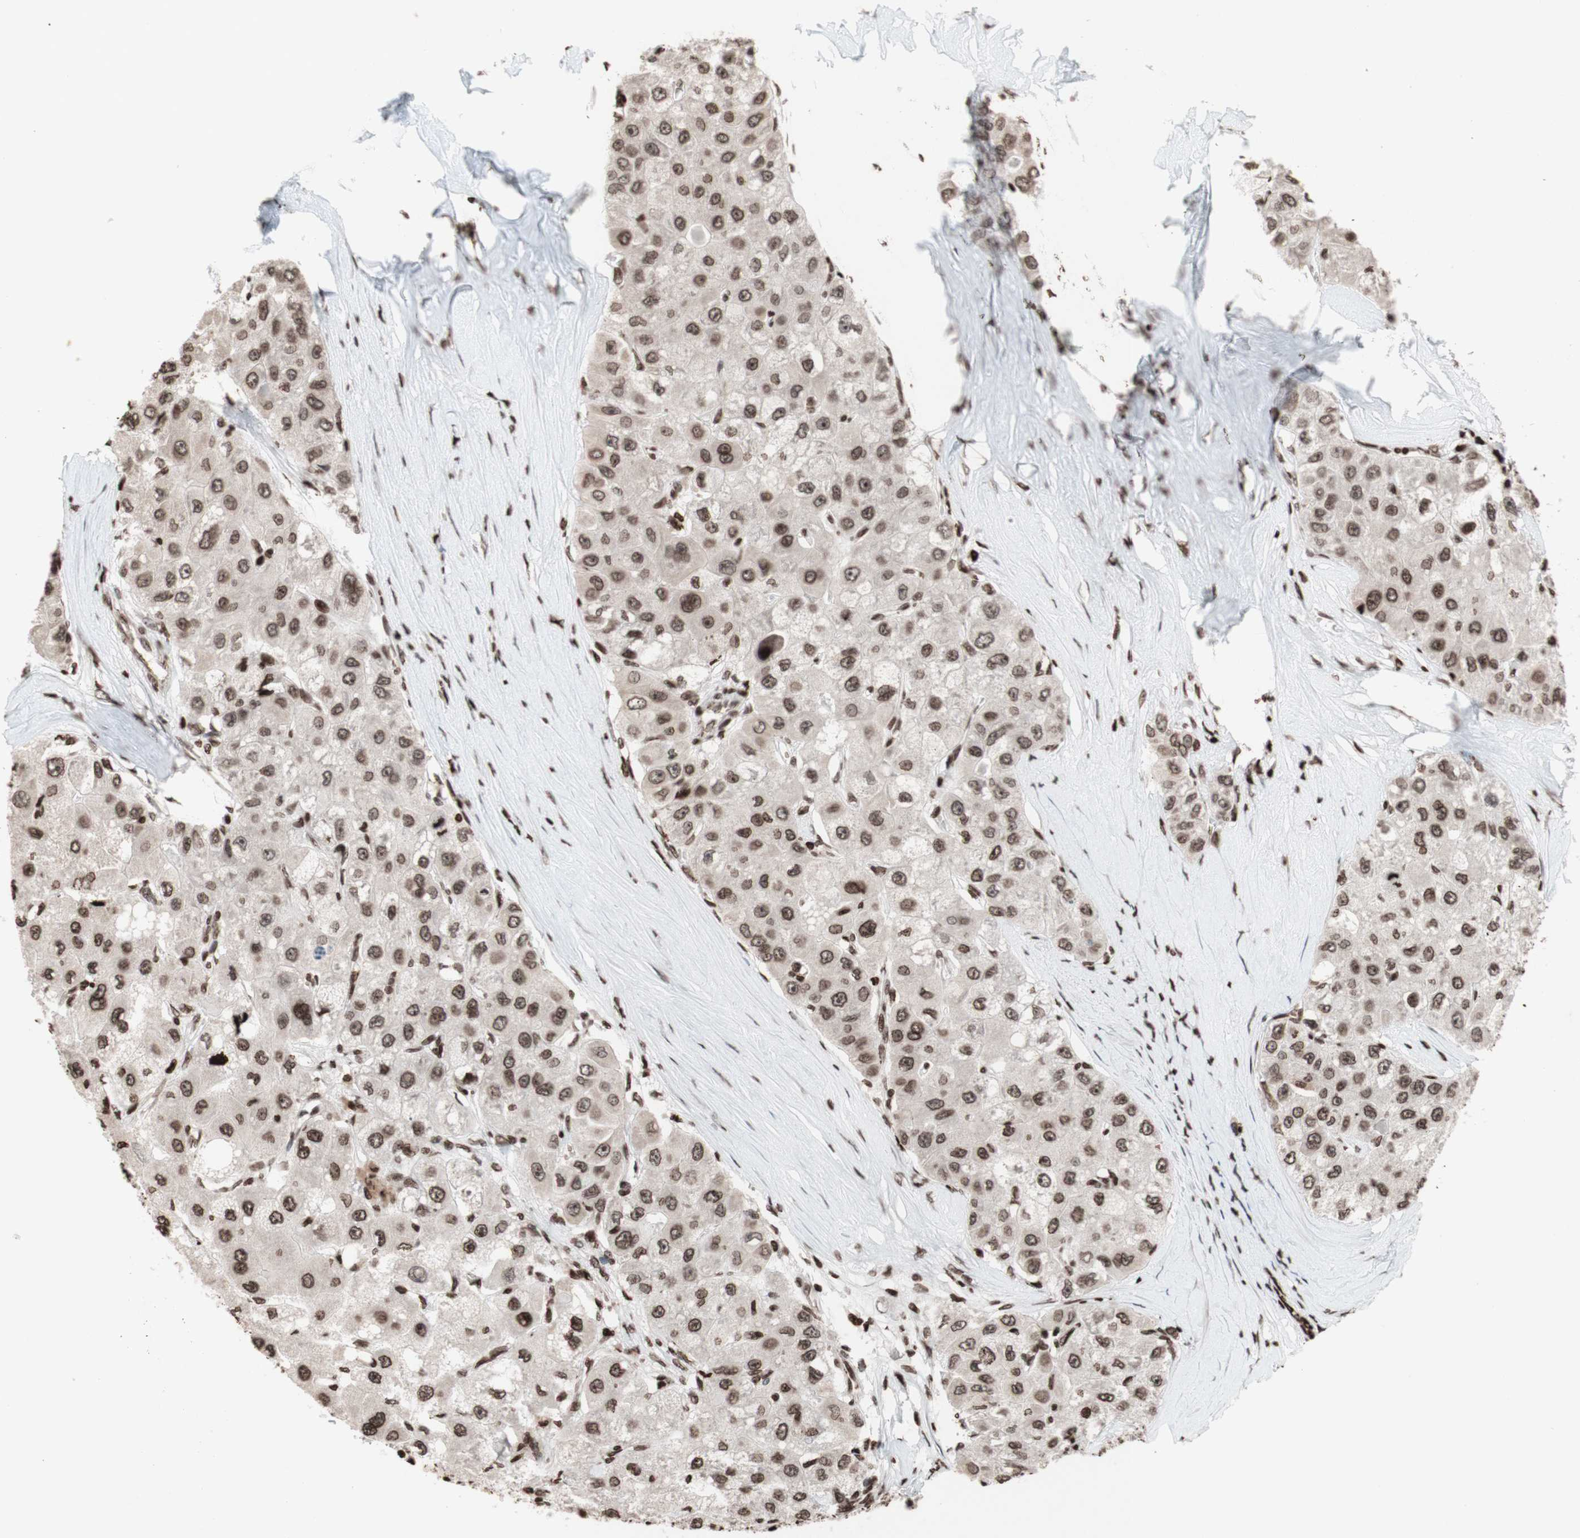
{"staining": {"intensity": "moderate", "quantity": "25%-75%", "location": "nuclear"}, "tissue": "liver cancer", "cell_type": "Tumor cells", "image_type": "cancer", "snomed": [{"axis": "morphology", "description": "Carcinoma, Hepatocellular, NOS"}, {"axis": "topography", "description": "Liver"}], "caption": "Protein staining of liver cancer tissue demonstrates moderate nuclear expression in approximately 25%-75% of tumor cells.", "gene": "NCAPD2", "patient": {"sex": "male", "age": 80}}